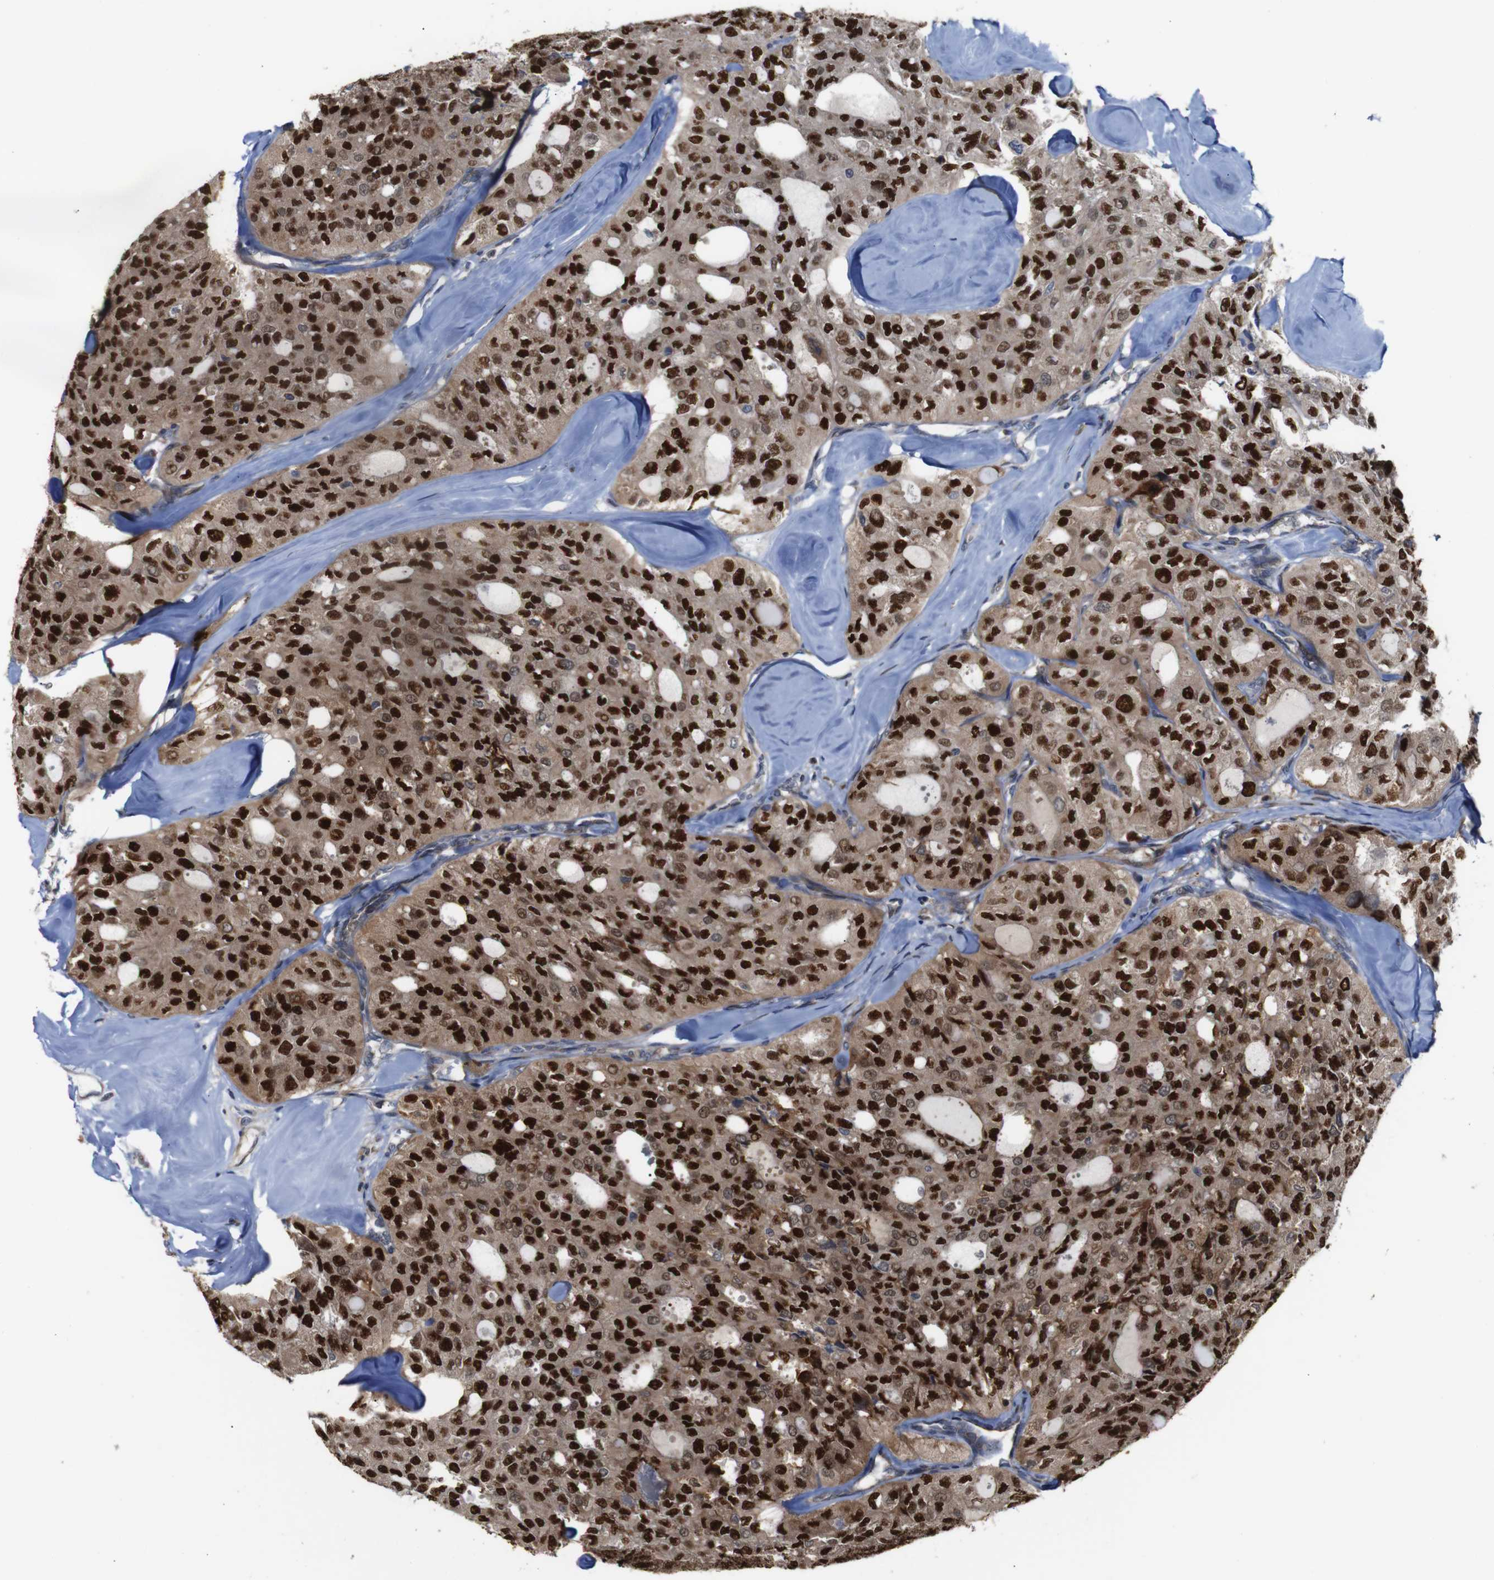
{"staining": {"intensity": "strong", "quantity": ">75%", "location": "cytoplasmic/membranous,nuclear"}, "tissue": "thyroid cancer", "cell_type": "Tumor cells", "image_type": "cancer", "snomed": [{"axis": "morphology", "description": "Follicular adenoma carcinoma, NOS"}, {"axis": "topography", "description": "Thyroid gland"}], "caption": "Human thyroid cancer stained for a protein (brown) displays strong cytoplasmic/membranous and nuclear positive positivity in approximately >75% of tumor cells.", "gene": "PTPN1", "patient": {"sex": "male", "age": 75}}